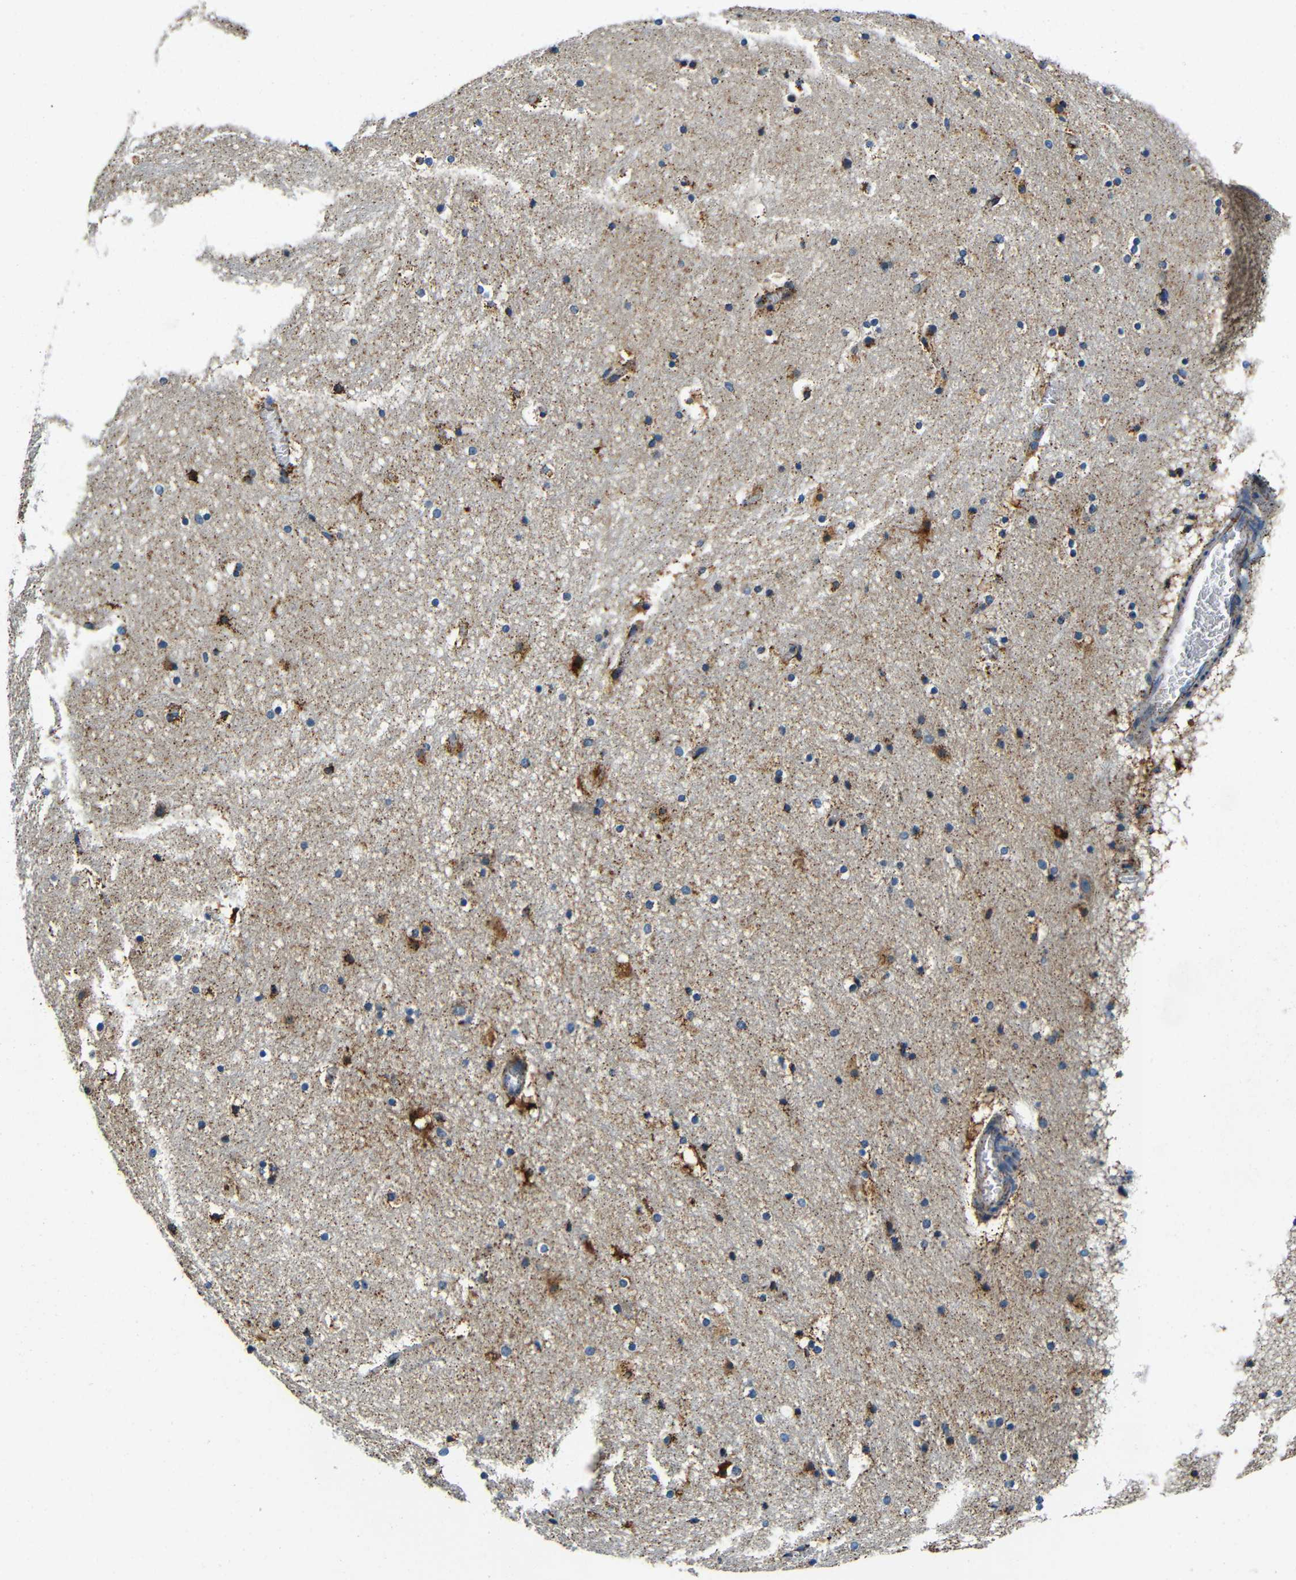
{"staining": {"intensity": "moderate", "quantity": "<25%", "location": "cytoplasmic/membranous"}, "tissue": "hippocampus", "cell_type": "Glial cells", "image_type": "normal", "snomed": [{"axis": "morphology", "description": "Normal tissue, NOS"}, {"axis": "topography", "description": "Hippocampus"}], "caption": "Immunohistochemistry (DAB (3,3'-diaminobenzidine)) staining of benign human hippocampus demonstrates moderate cytoplasmic/membranous protein staining in about <25% of glial cells.", "gene": "GALNT18", "patient": {"sex": "male", "age": 45}}